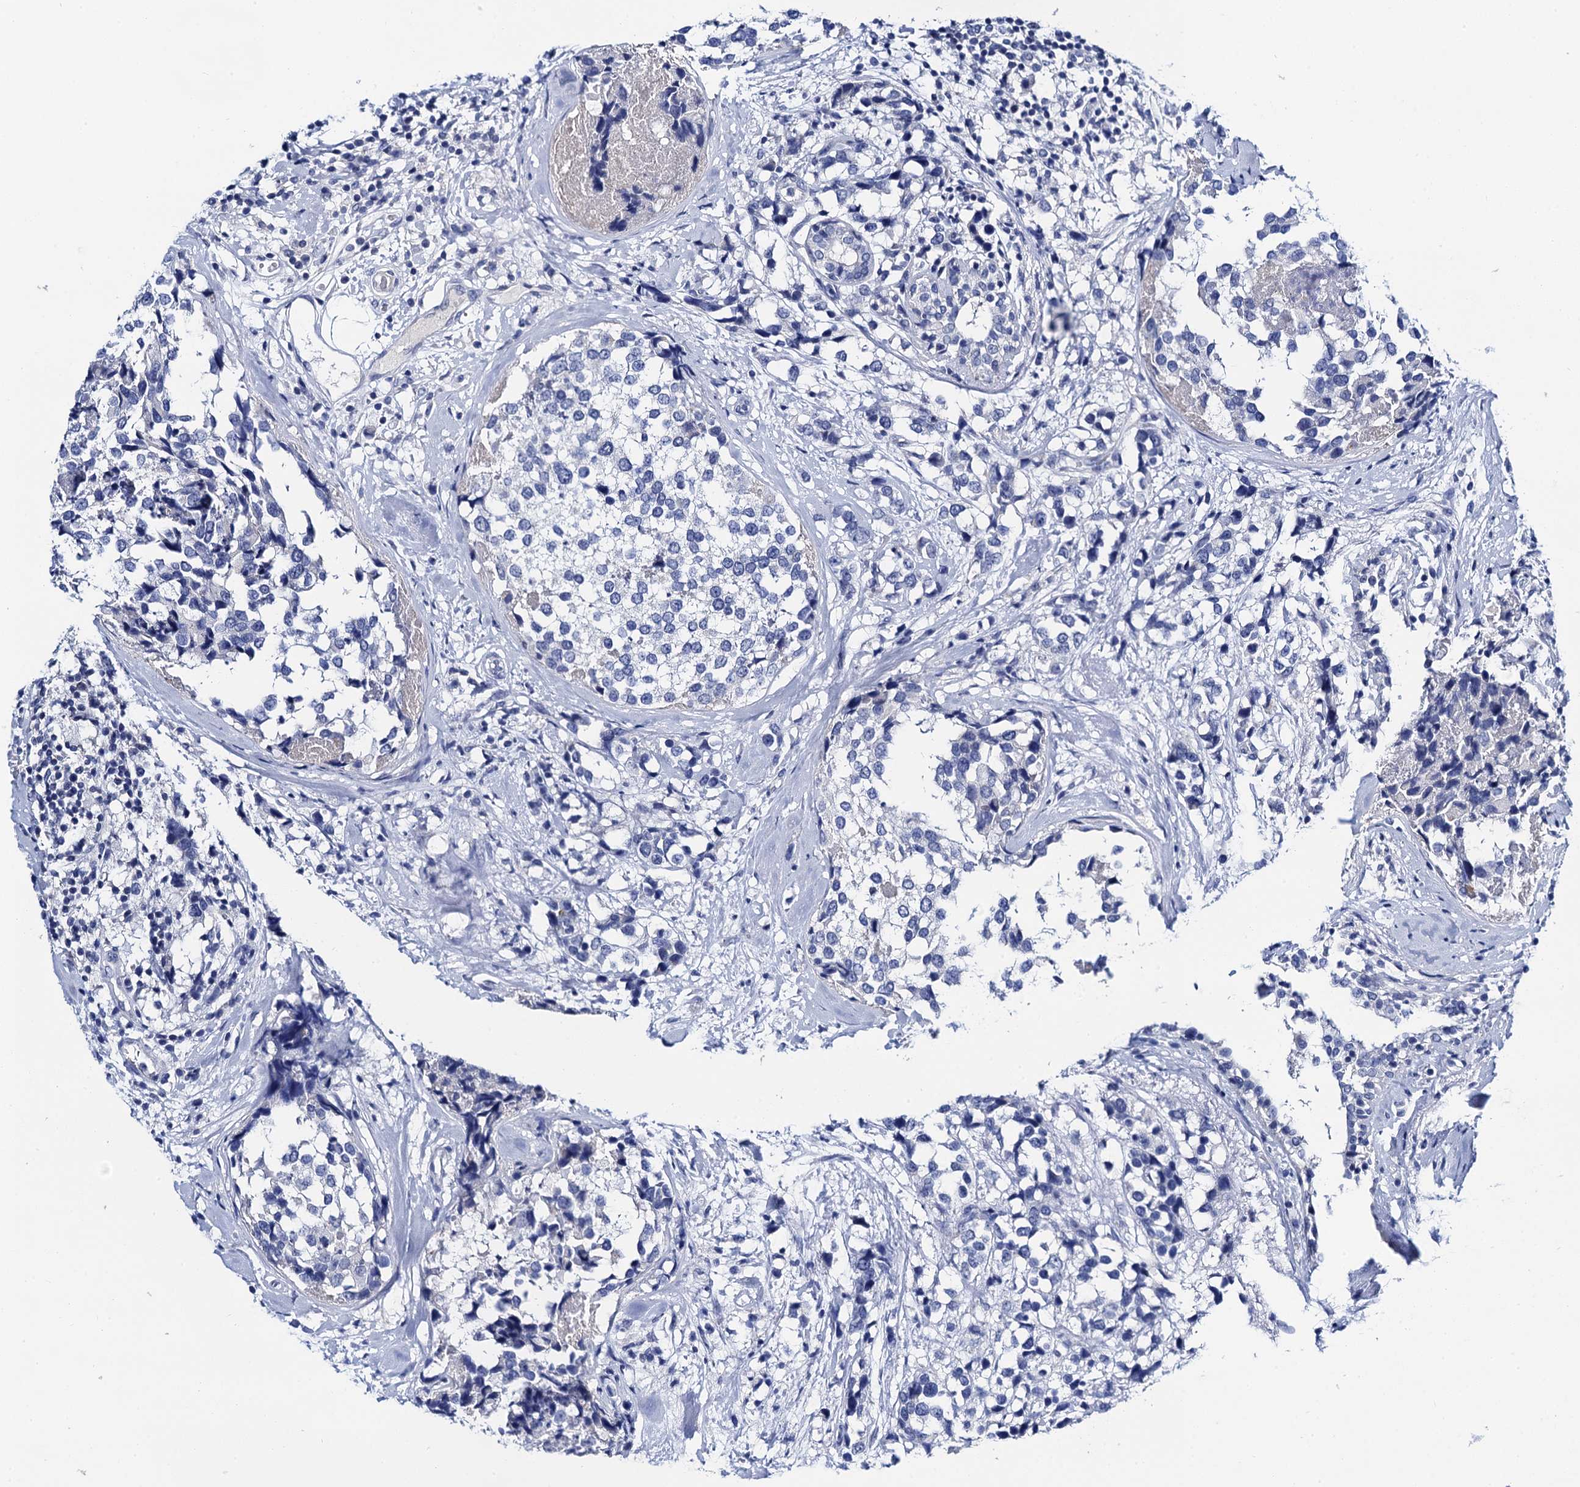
{"staining": {"intensity": "negative", "quantity": "none", "location": "none"}, "tissue": "breast cancer", "cell_type": "Tumor cells", "image_type": "cancer", "snomed": [{"axis": "morphology", "description": "Lobular carcinoma"}, {"axis": "topography", "description": "Breast"}], "caption": "Immunohistochemistry micrograph of breast lobular carcinoma stained for a protein (brown), which demonstrates no positivity in tumor cells. The staining is performed using DAB (3,3'-diaminobenzidine) brown chromogen with nuclei counter-stained in using hematoxylin.", "gene": "LYPD3", "patient": {"sex": "female", "age": 59}}